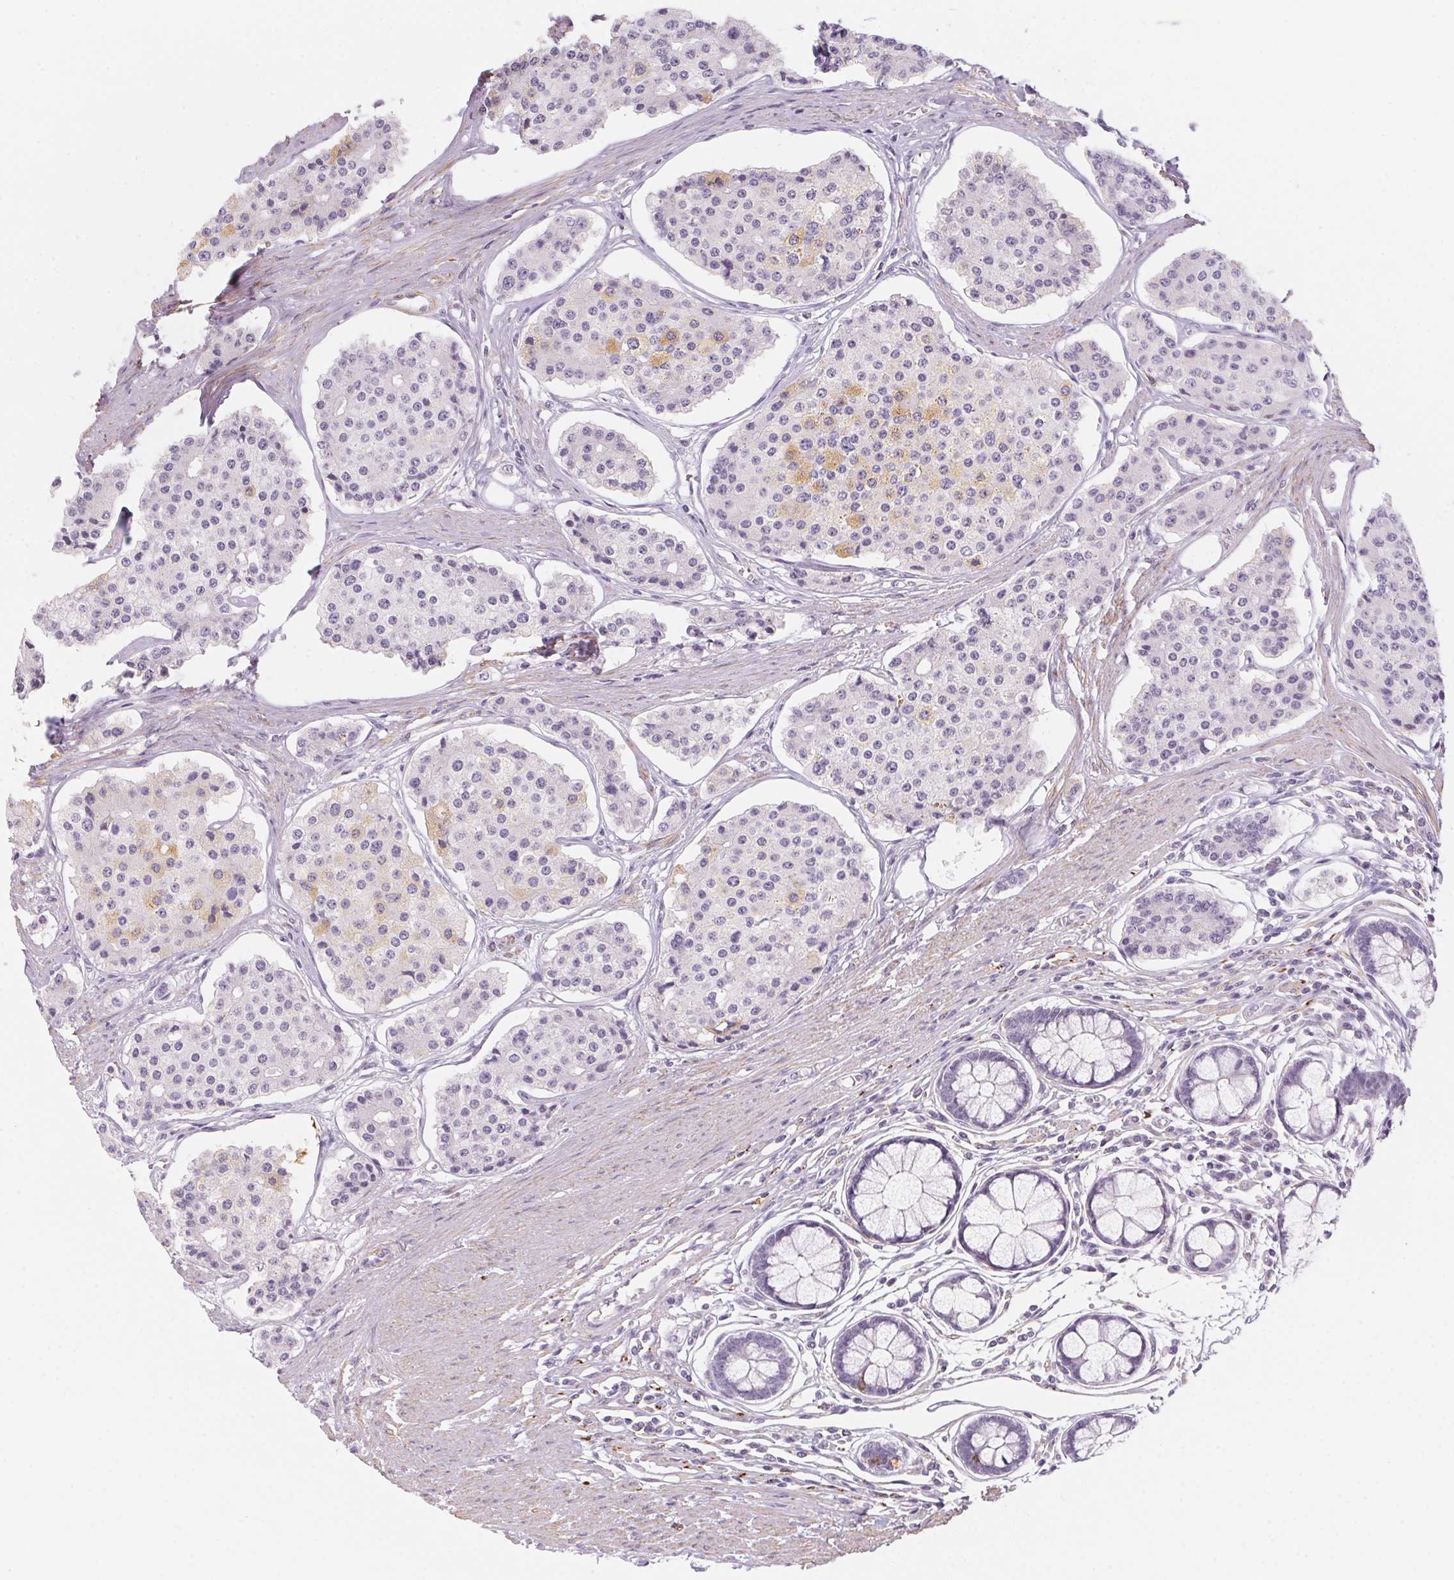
{"staining": {"intensity": "weak", "quantity": "<25%", "location": "cytoplasmic/membranous"}, "tissue": "carcinoid", "cell_type": "Tumor cells", "image_type": "cancer", "snomed": [{"axis": "morphology", "description": "Carcinoid, malignant, NOS"}, {"axis": "topography", "description": "Small intestine"}], "caption": "This is an immunohistochemistry (IHC) photomicrograph of carcinoid. There is no positivity in tumor cells.", "gene": "PRPH", "patient": {"sex": "female", "age": 65}}